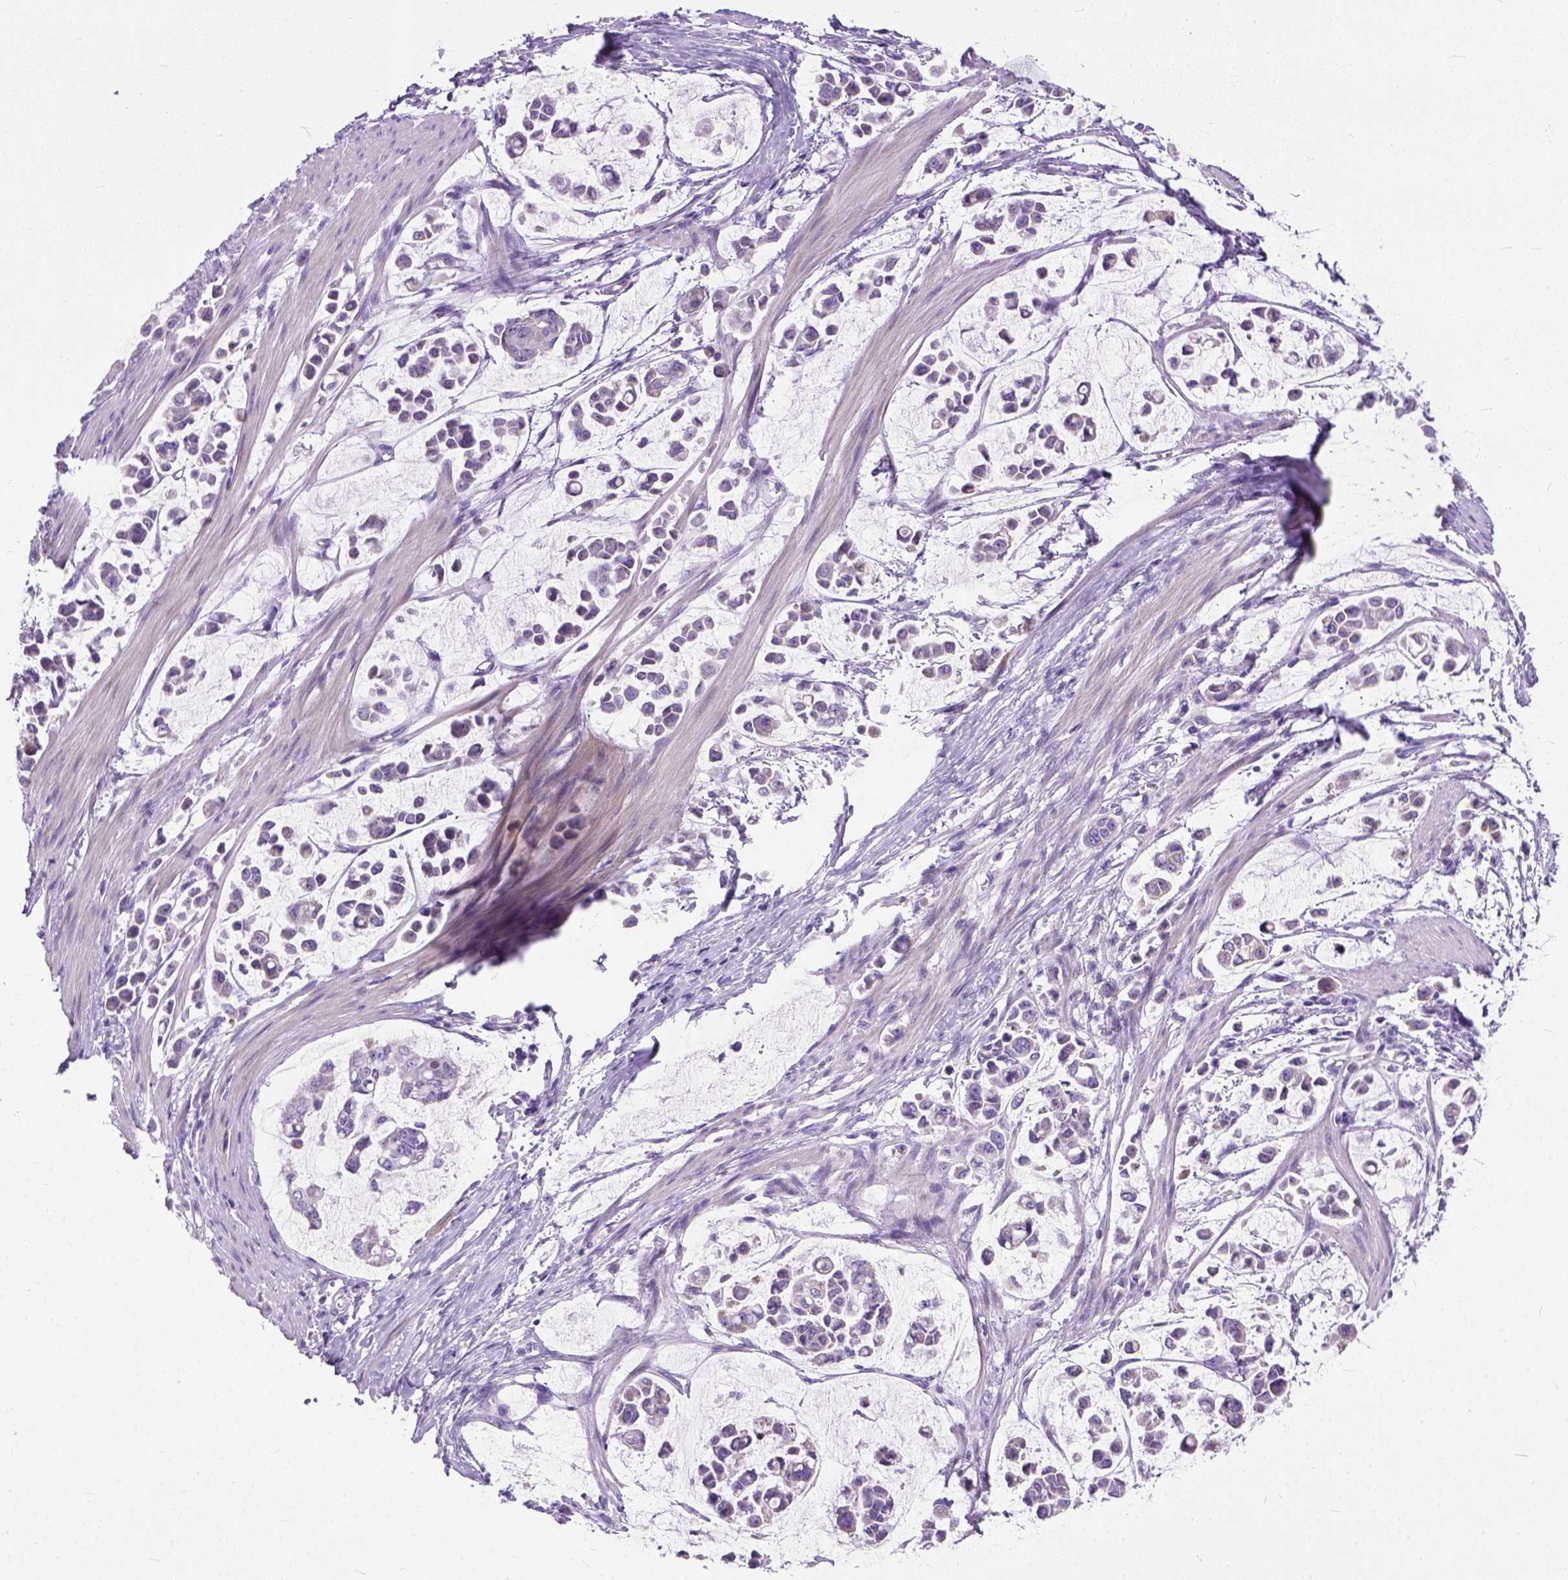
{"staining": {"intensity": "negative", "quantity": "none", "location": "none"}, "tissue": "stomach cancer", "cell_type": "Tumor cells", "image_type": "cancer", "snomed": [{"axis": "morphology", "description": "Adenocarcinoma, NOS"}, {"axis": "topography", "description": "Stomach"}], "caption": "IHC of adenocarcinoma (stomach) reveals no expression in tumor cells.", "gene": "PLK5", "patient": {"sex": "male", "age": 82}}